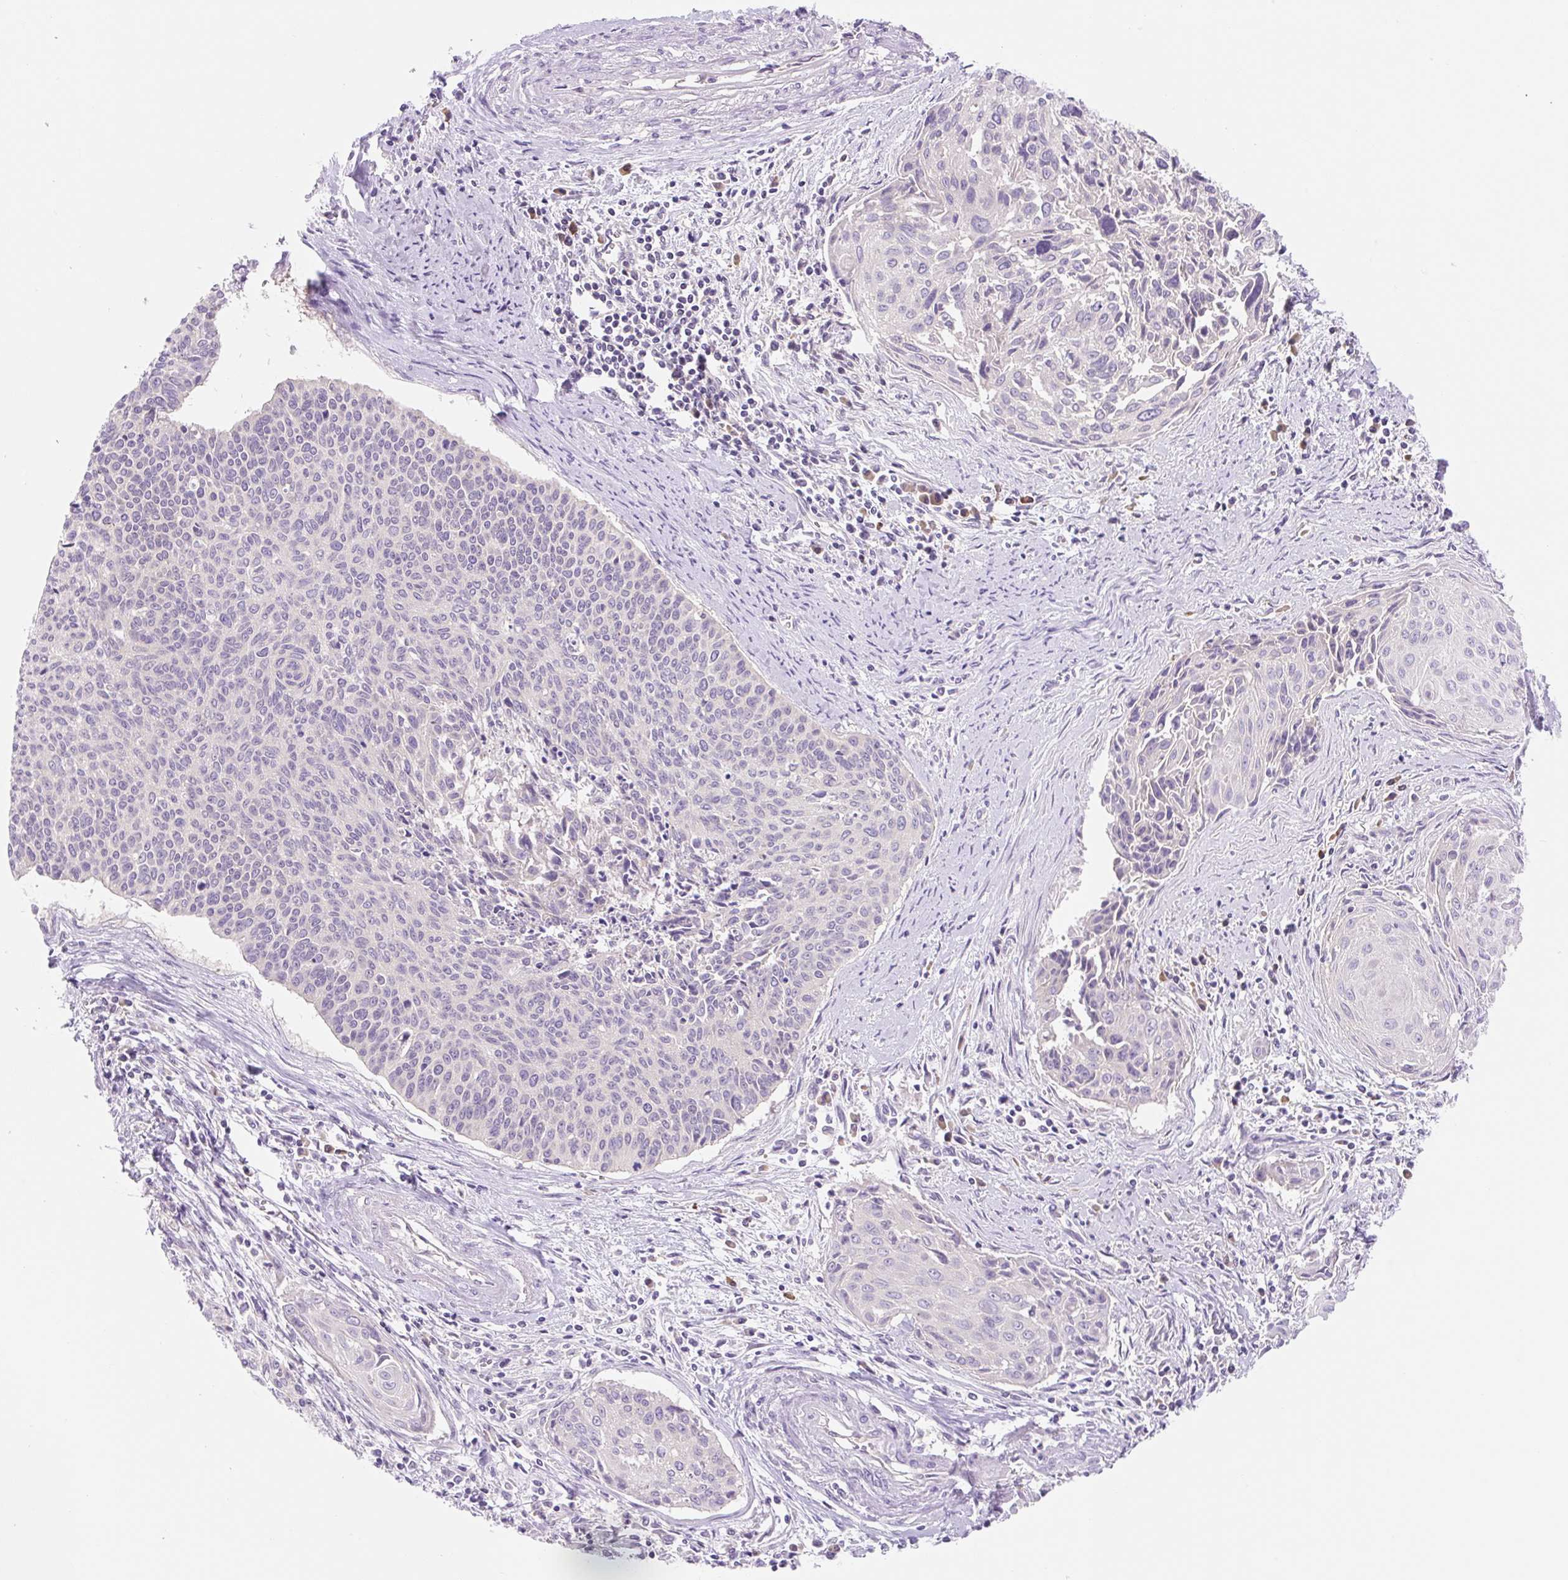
{"staining": {"intensity": "negative", "quantity": "none", "location": "none"}, "tissue": "cervical cancer", "cell_type": "Tumor cells", "image_type": "cancer", "snomed": [{"axis": "morphology", "description": "Squamous cell carcinoma, NOS"}, {"axis": "topography", "description": "Cervix"}], "caption": "A micrograph of cervical squamous cell carcinoma stained for a protein demonstrates no brown staining in tumor cells. (IHC, brightfield microscopy, high magnification).", "gene": "CELF6", "patient": {"sex": "female", "age": 55}}